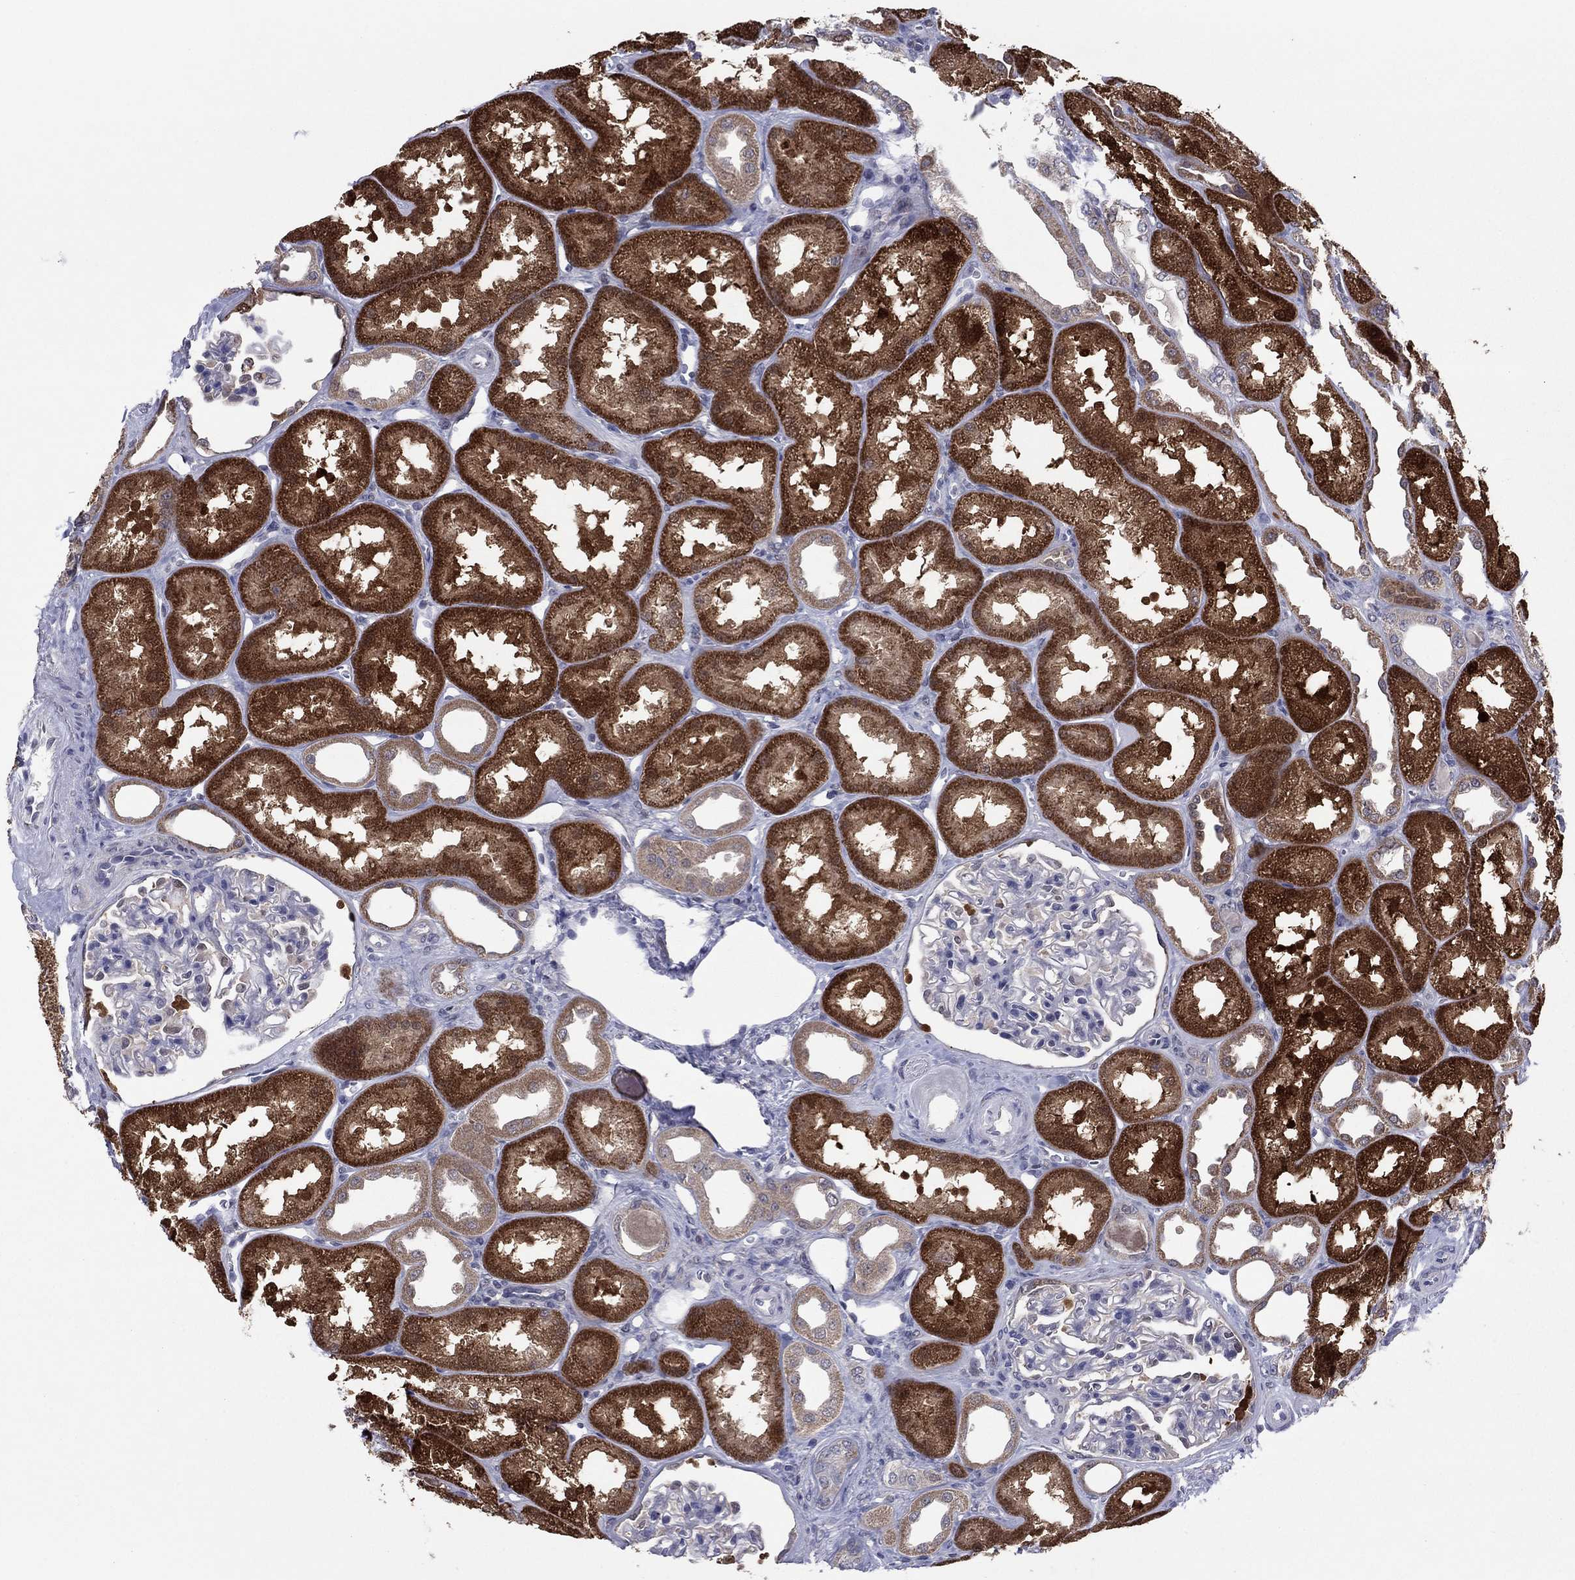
{"staining": {"intensity": "negative", "quantity": "none", "location": "none"}, "tissue": "kidney", "cell_type": "Cells in glomeruli", "image_type": "normal", "snomed": [{"axis": "morphology", "description": "Normal tissue, NOS"}, {"axis": "topography", "description": "Kidney"}], "caption": "Immunohistochemistry (IHC) of normal human kidney displays no positivity in cells in glomeruli. (IHC, brightfield microscopy, high magnification).", "gene": "GRHPR", "patient": {"sex": "male", "age": 61}}